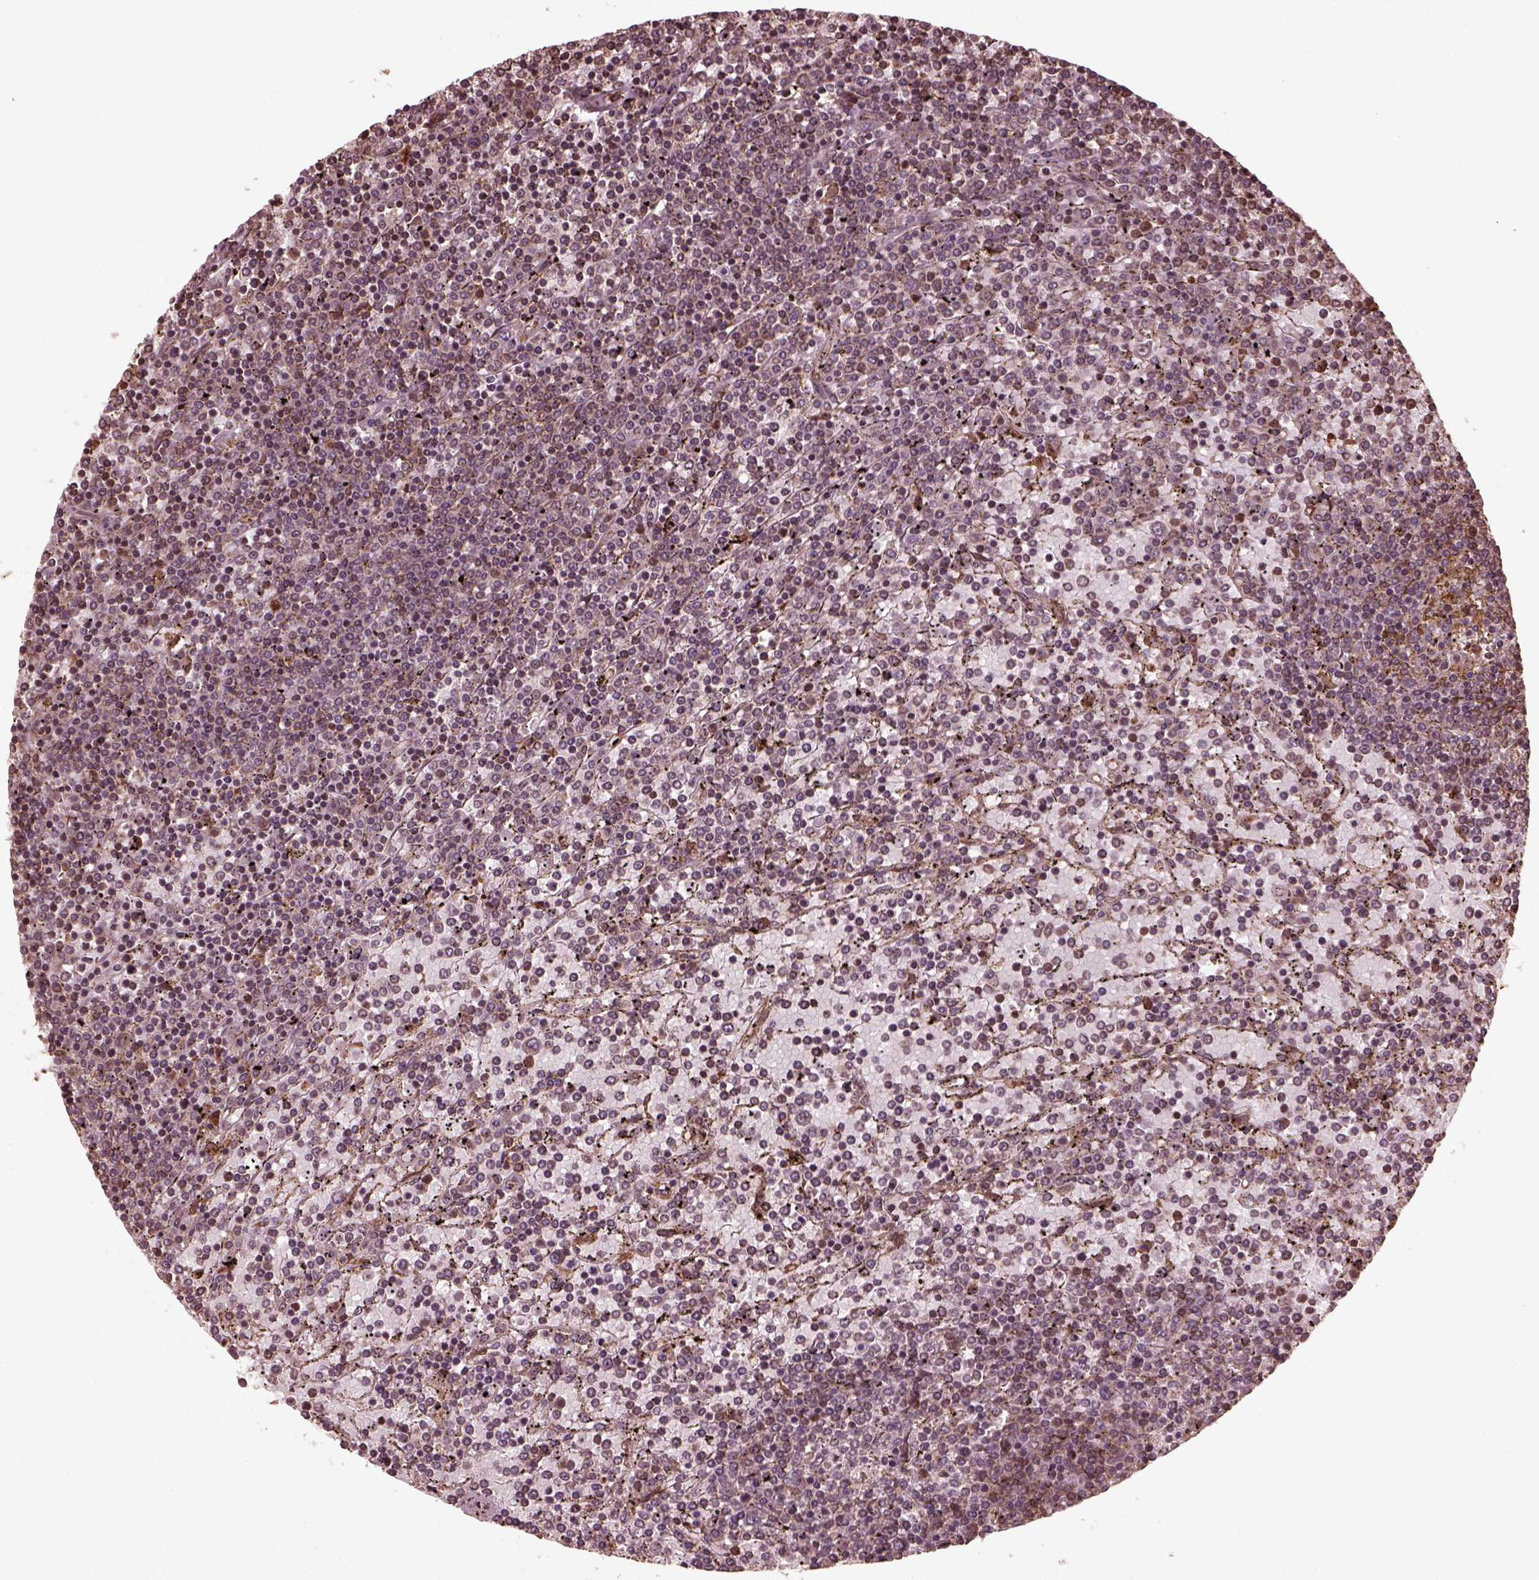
{"staining": {"intensity": "negative", "quantity": "none", "location": "none"}, "tissue": "lymphoma", "cell_type": "Tumor cells", "image_type": "cancer", "snomed": [{"axis": "morphology", "description": "Malignant lymphoma, non-Hodgkin's type, Low grade"}, {"axis": "topography", "description": "Spleen"}], "caption": "The immunohistochemistry (IHC) histopathology image has no significant staining in tumor cells of low-grade malignant lymphoma, non-Hodgkin's type tissue.", "gene": "ZNF292", "patient": {"sex": "female", "age": 77}}